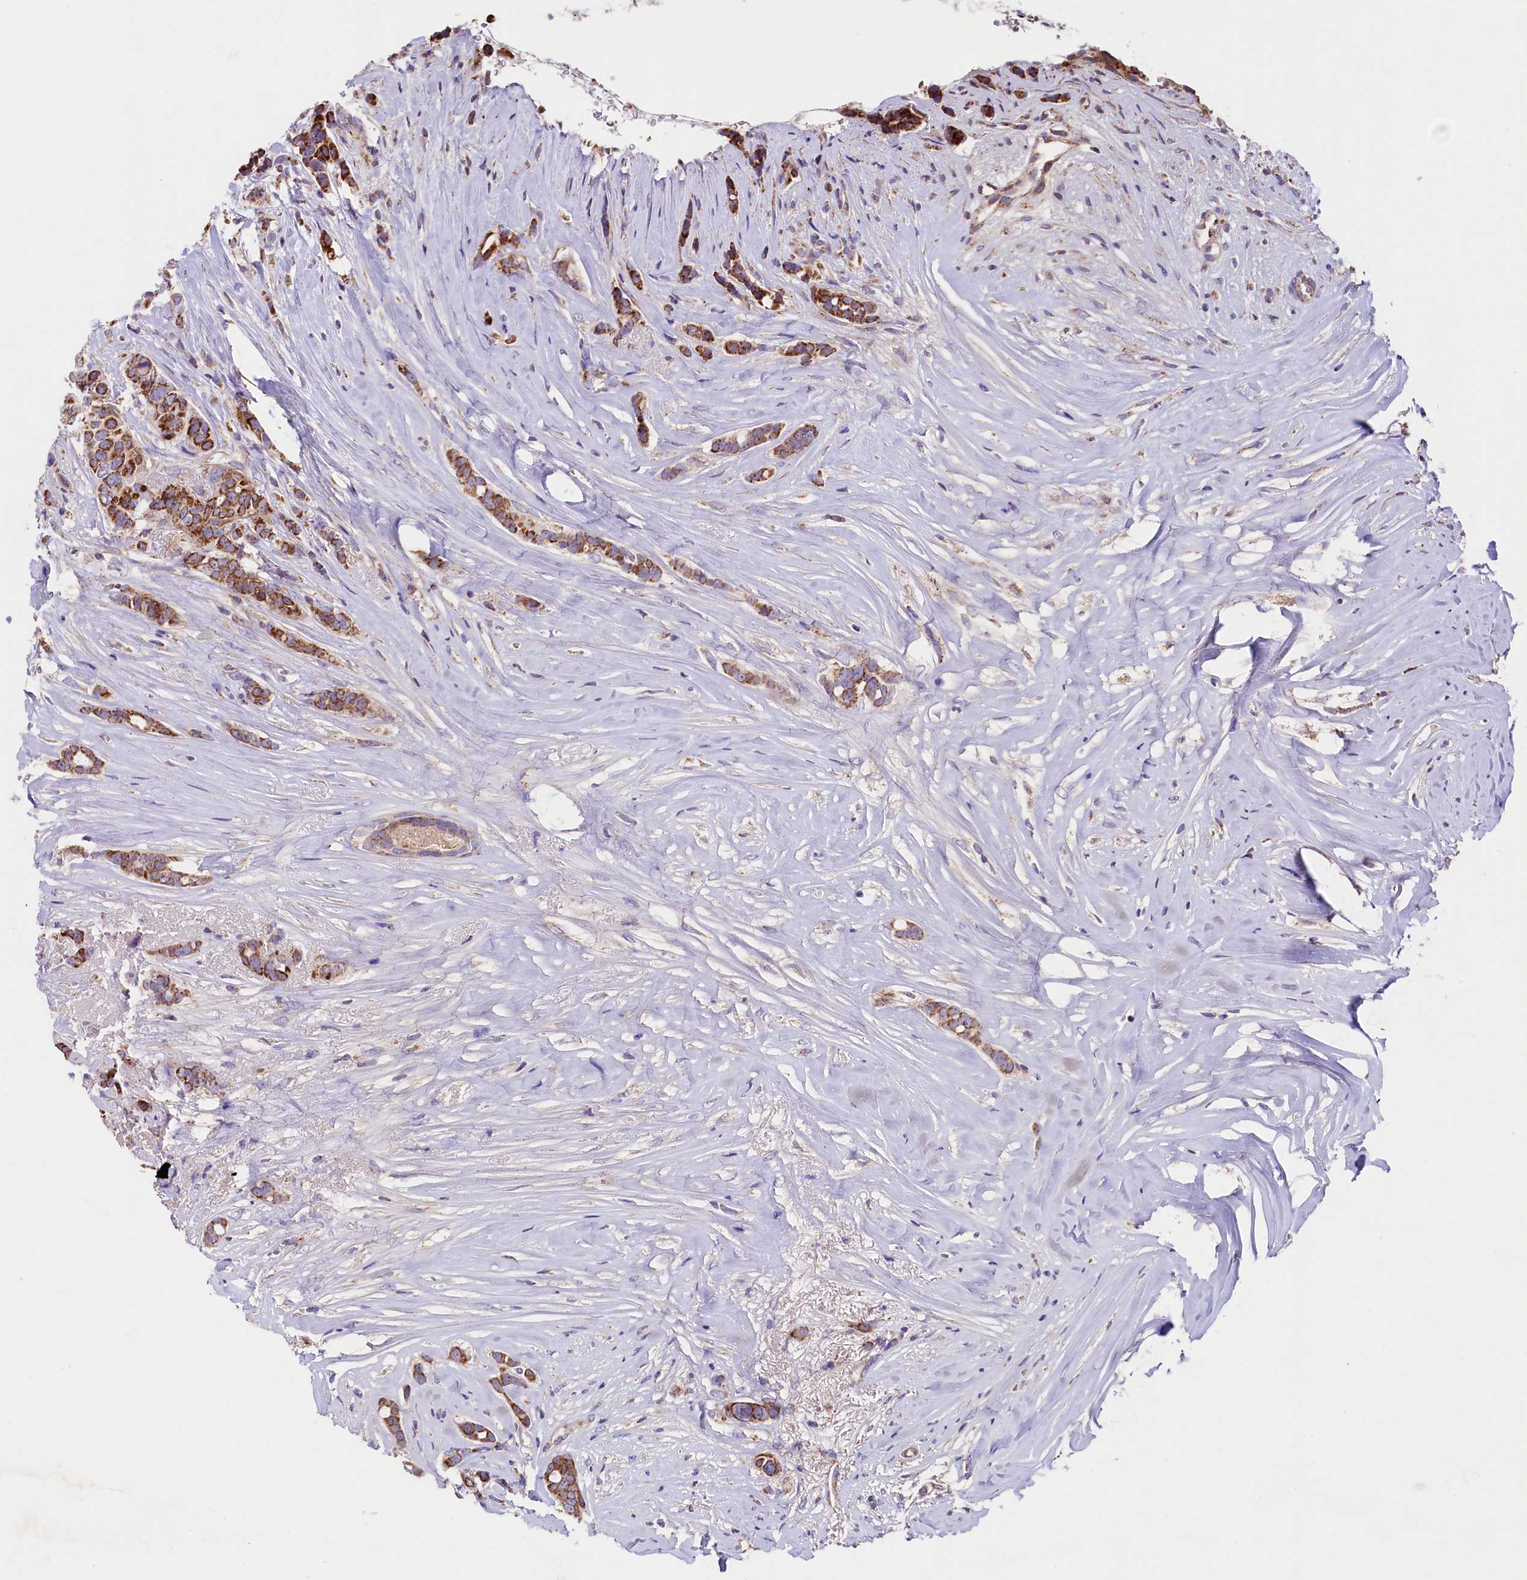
{"staining": {"intensity": "strong", "quantity": ">75%", "location": "cytoplasmic/membranous"}, "tissue": "breast cancer", "cell_type": "Tumor cells", "image_type": "cancer", "snomed": [{"axis": "morphology", "description": "Lobular carcinoma"}, {"axis": "topography", "description": "Breast"}], "caption": "Lobular carcinoma (breast) tissue reveals strong cytoplasmic/membranous staining in about >75% of tumor cells", "gene": "PMPCB", "patient": {"sex": "female", "age": 51}}